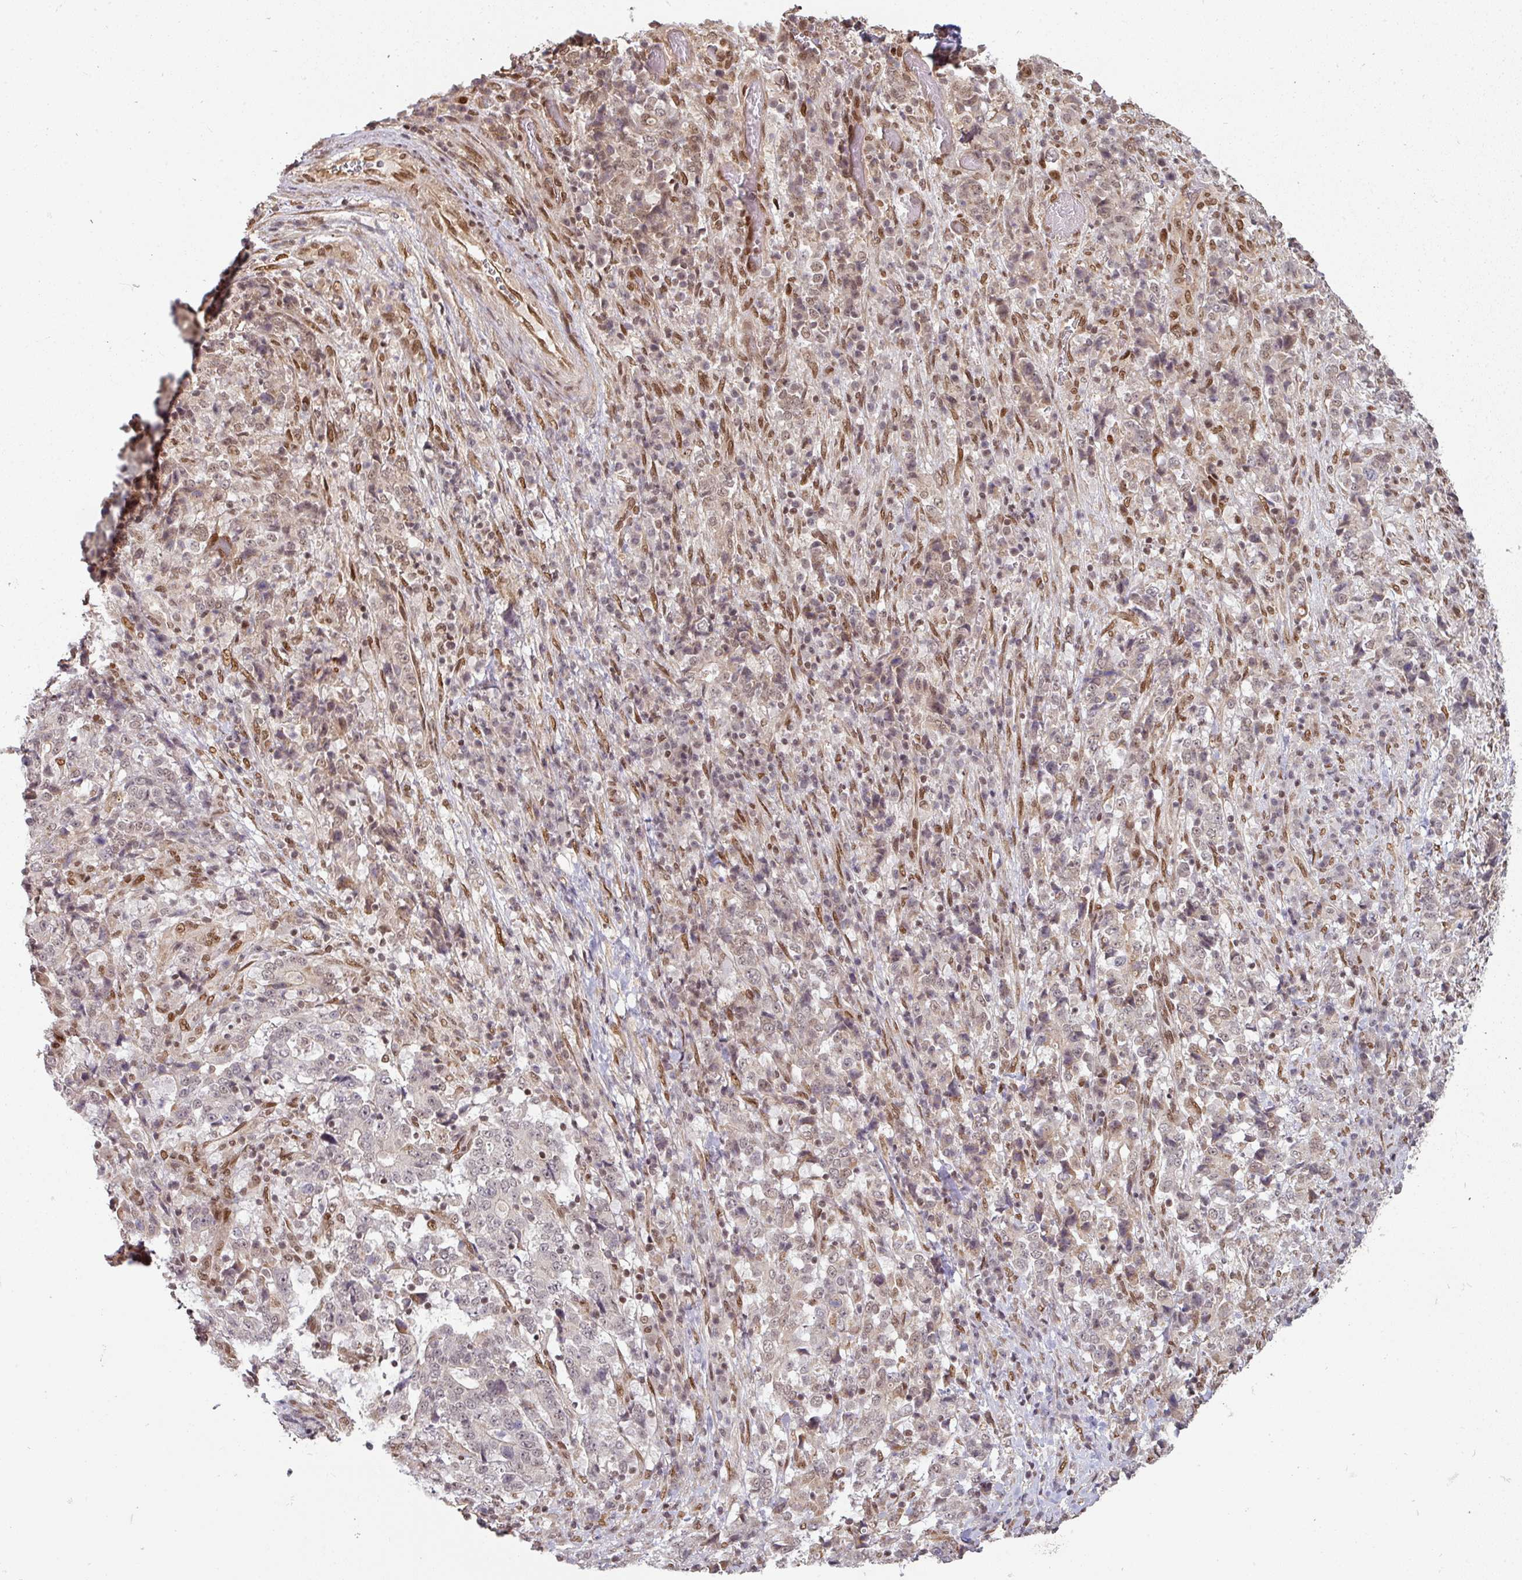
{"staining": {"intensity": "negative", "quantity": "none", "location": "none"}, "tissue": "stomach cancer", "cell_type": "Tumor cells", "image_type": "cancer", "snomed": [{"axis": "morphology", "description": "Normal tissue, NOS"}, {"axis": "morphology", "description": "Adenocarcinoma, NOS"}, {"axis": "topography", "description": "Stomach, upper"}, {"axis": "topography", "description": "Stomach"}], "caption": "The micrograph demonstrates no staining of tumor cells in adenocarcinoma (stomach).", "gene": "SIK3", "patient": {"sex": "male", "age": 59}}